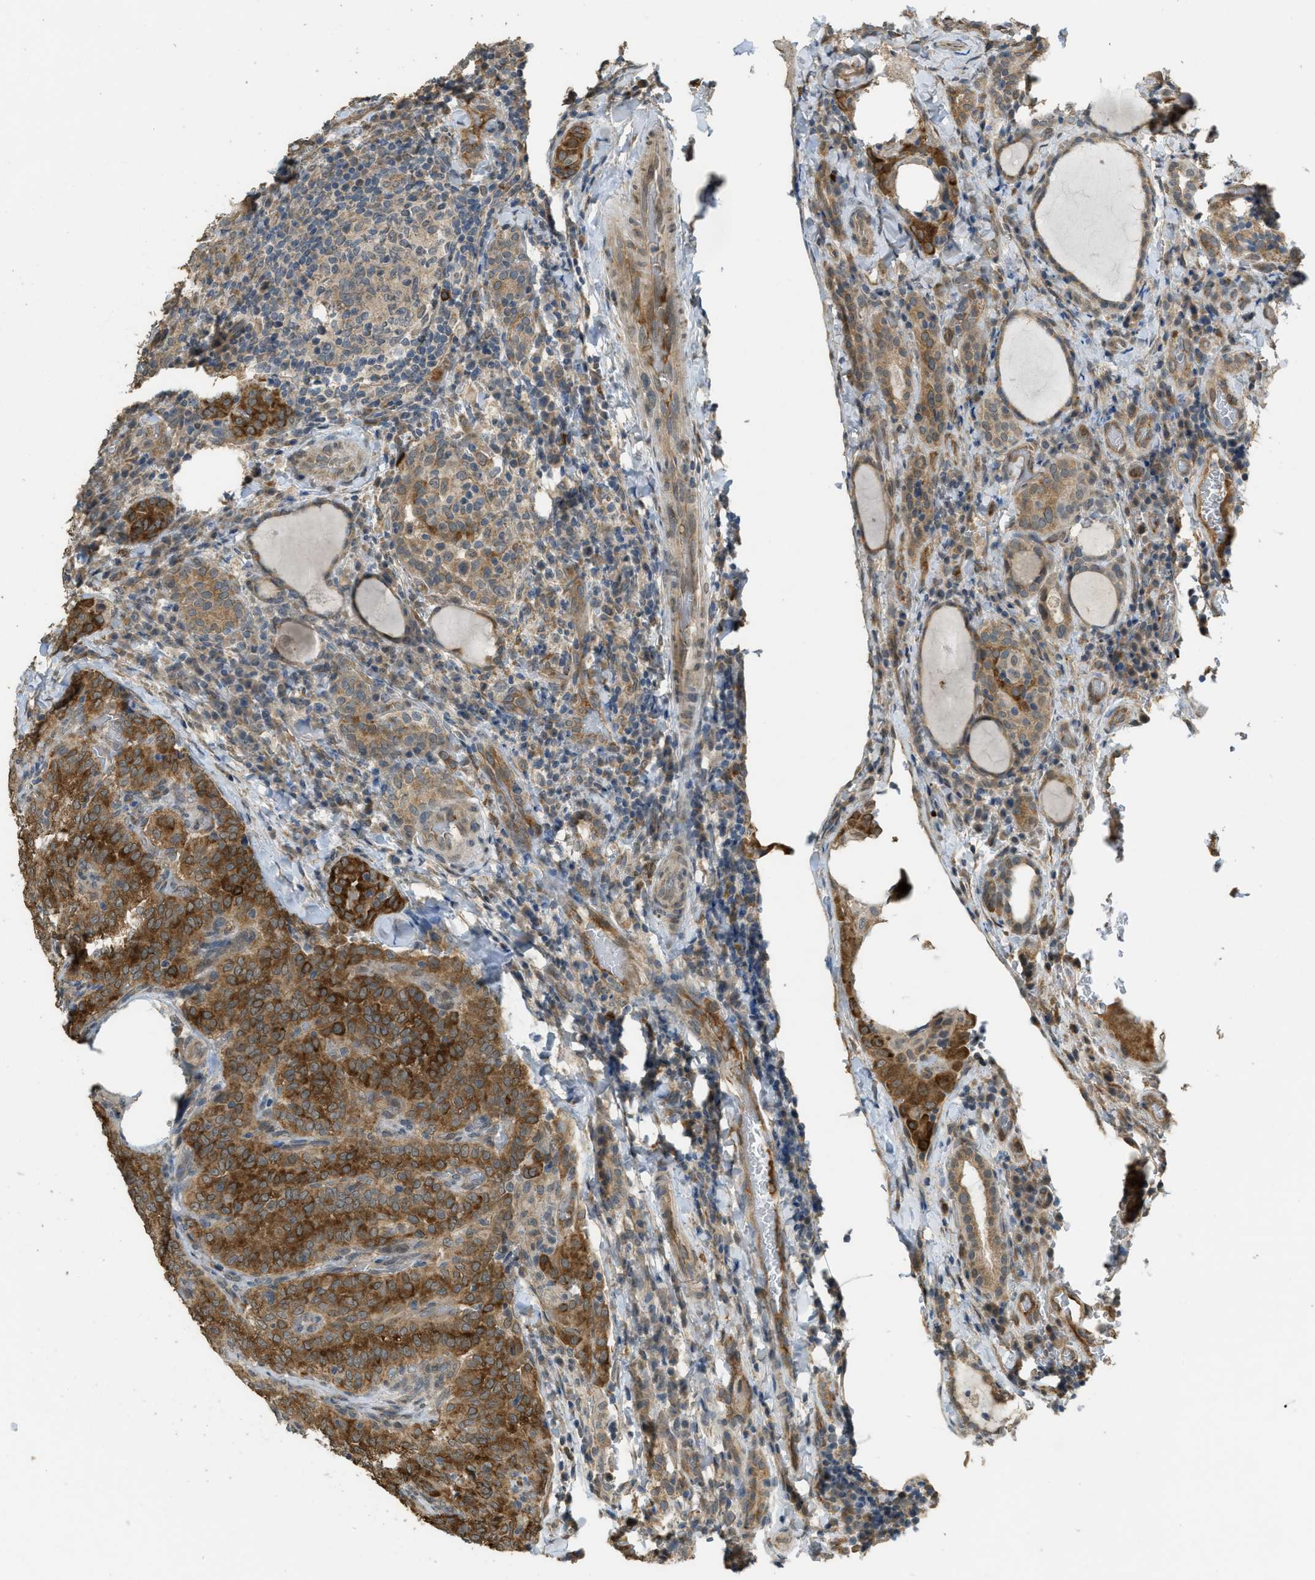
{"staining": {"intensity": "moderate", "quantity": ">75%", "location": "cytoplasmic/membranous"}, "tissue": "thyroid cancer", "cell_type": "Tumor cells", "image_type": "cancer", "snomed": [{"axis": "morphology", "description": "Normal tissue, NOS"}, {"axis": "morphology", "description": "Papillary adenocarcinoma, NOS"}, {"axis": "topography", "description": "Thyroid gland"}], "caption": "The histopathology image reveals staining of papillary adenocarcinoma (thyroid), revealing moderate cytoplasmic/membranous protein positivity (brown color) within tumor cells.", "gene": "IGF2BP2", "patient": {"sex": "female", "age": 30}}